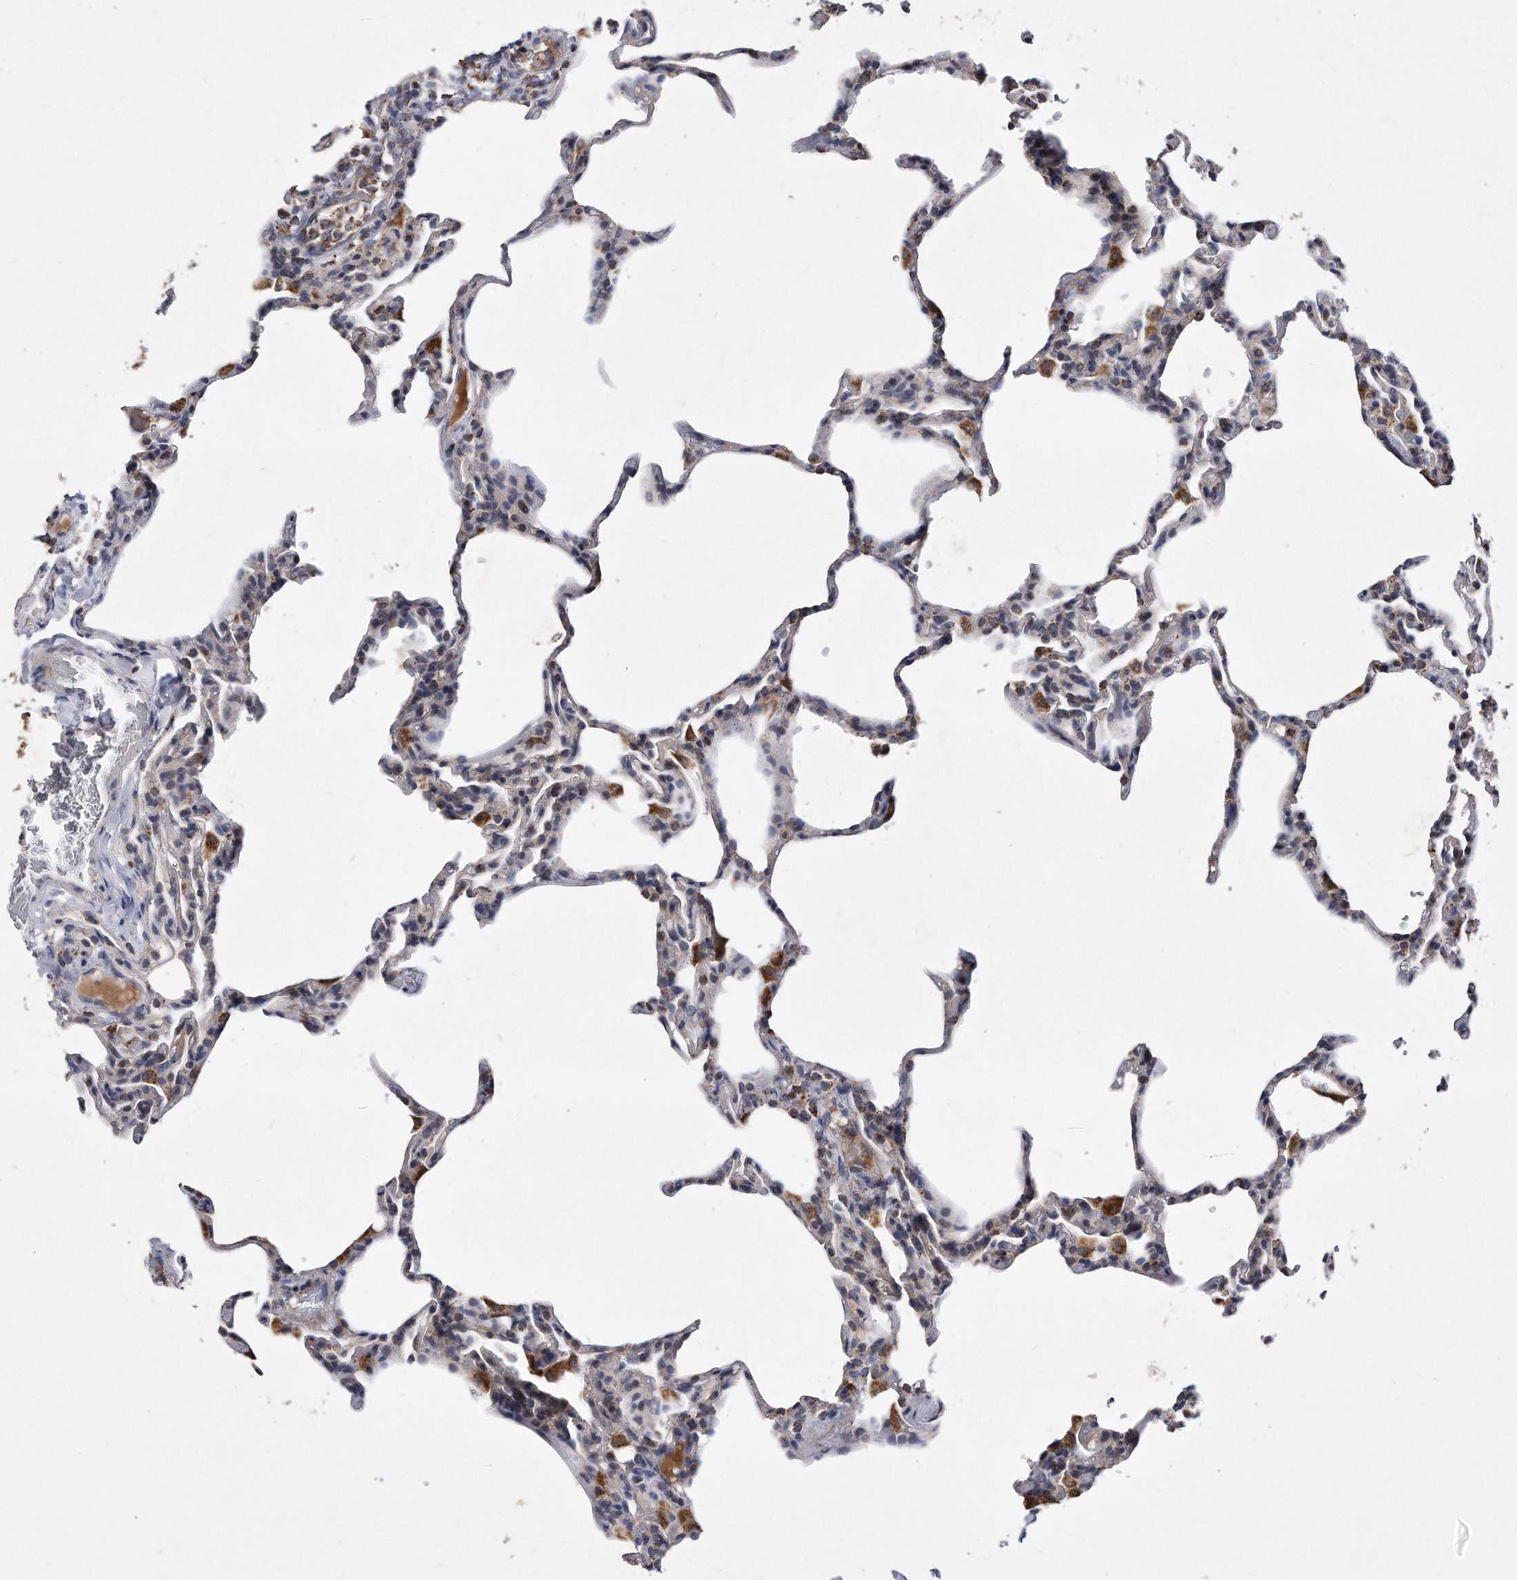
{"staining": {"intensity": "moderate", "quantity": "<25%", "location": "cytoplasmic/membranous"}, "tissue": "lung", "cell_type": "Alveolar cells", "image_type": "normal", "snomed": [{"axis": "morphology", "description": "Normal tissue, NOS"}, {"axis": "topography", "description": "Lung"}], "caption": "An image of lung stained for a protein demonstrates moderate cytoplasmic/membranous brown staining in alveolar cells. The protein of interest is shown in brown color, while the nuclei are stained blue.", "gene": "PPP5C", "patient": {"sex": "male", "age": 20}}